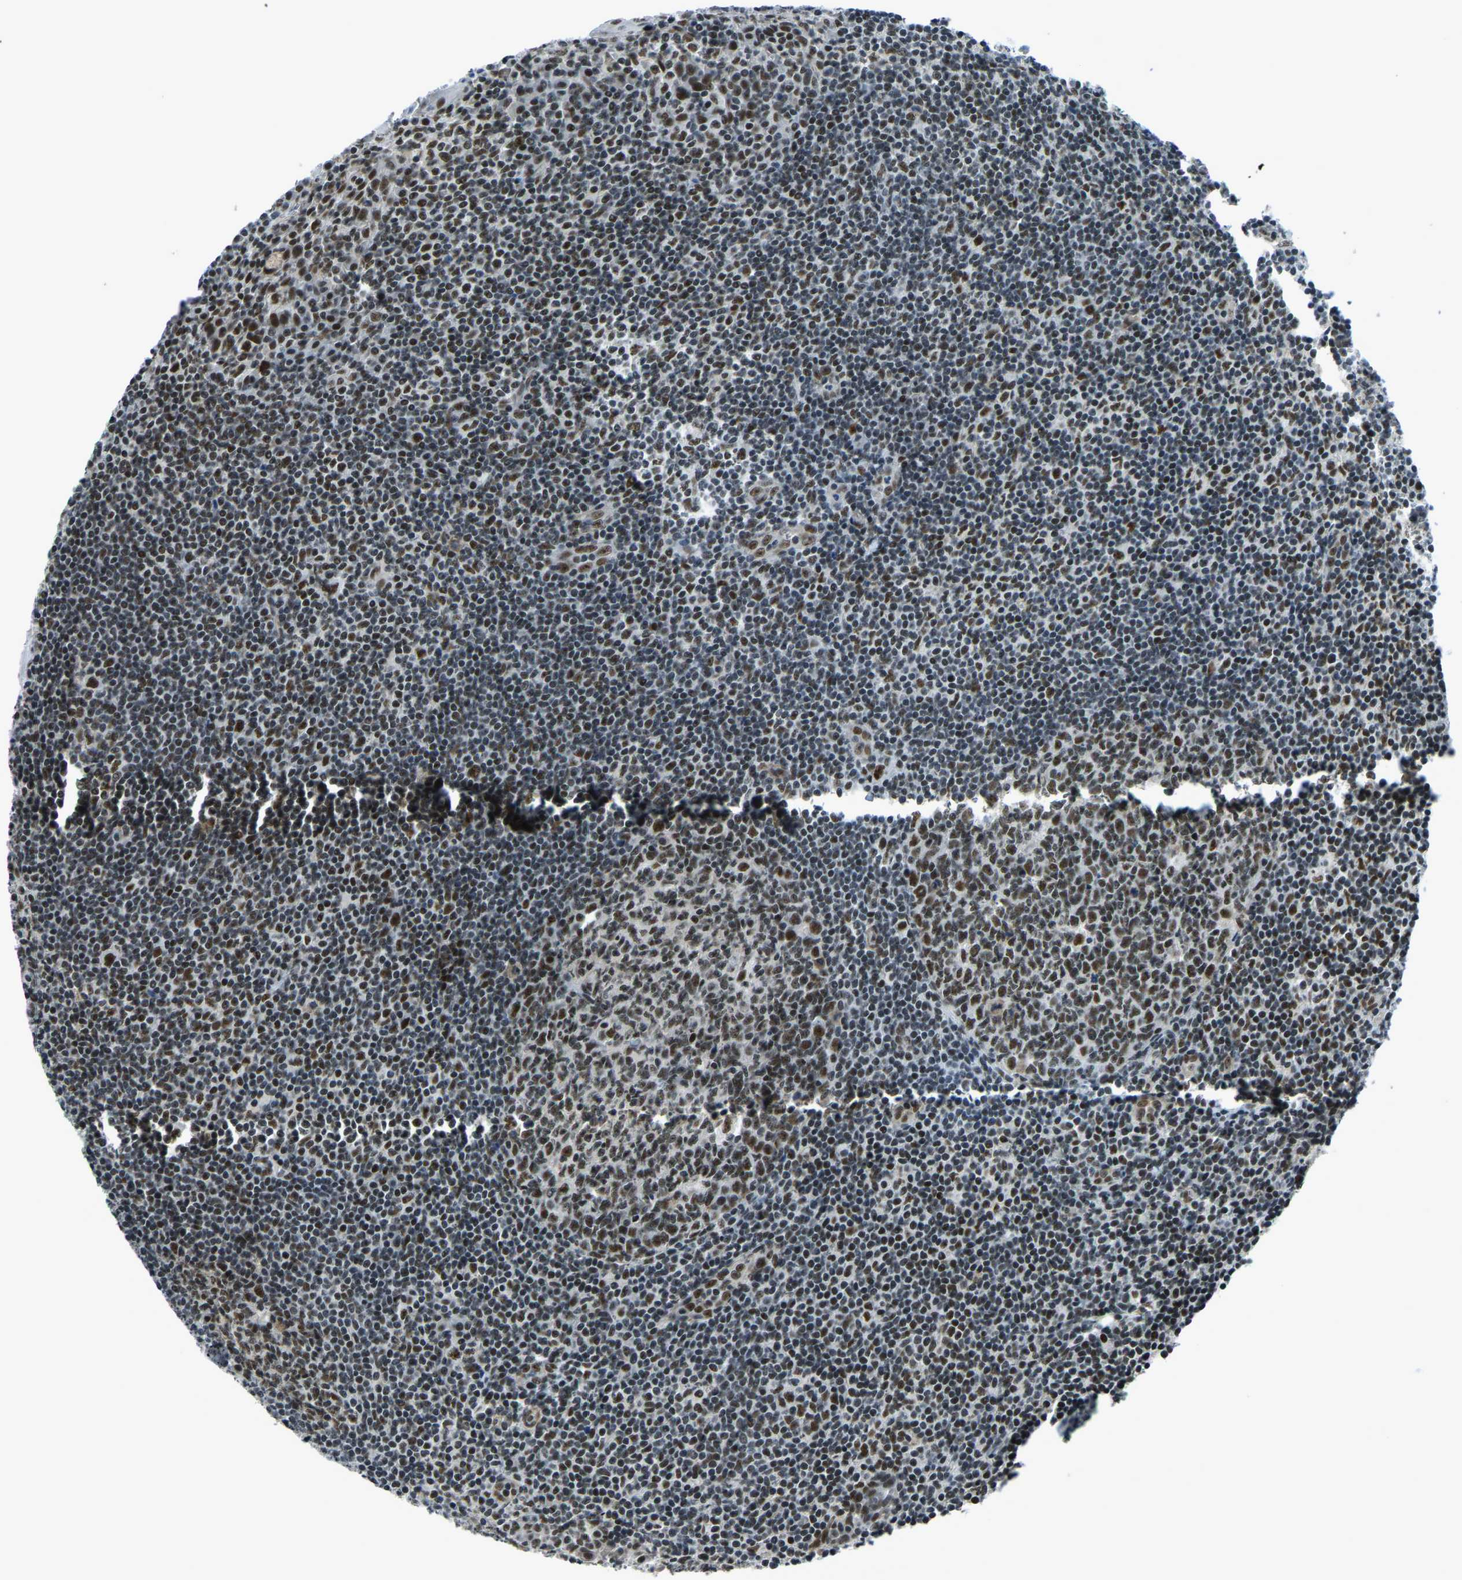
{"staining": {"intensity": "moderate", "quantity": ">75%", "location": "nuclear"}, "tissue": "tonsil", "cell_type": "Germinal center cells", "image_type": "normal", "snomed": [{"axis": "morphology", "description": "Normal tissue, NOS"}, {"axis": "topography", "description": "Tonsil"}], "caption": "This image displays IHC staining of normal tonsil, with medium moderate nuclear staining in about >75% of germinal center cells.", "gene": "PRCC", "patient": {"sex": "male", "age": 37}}